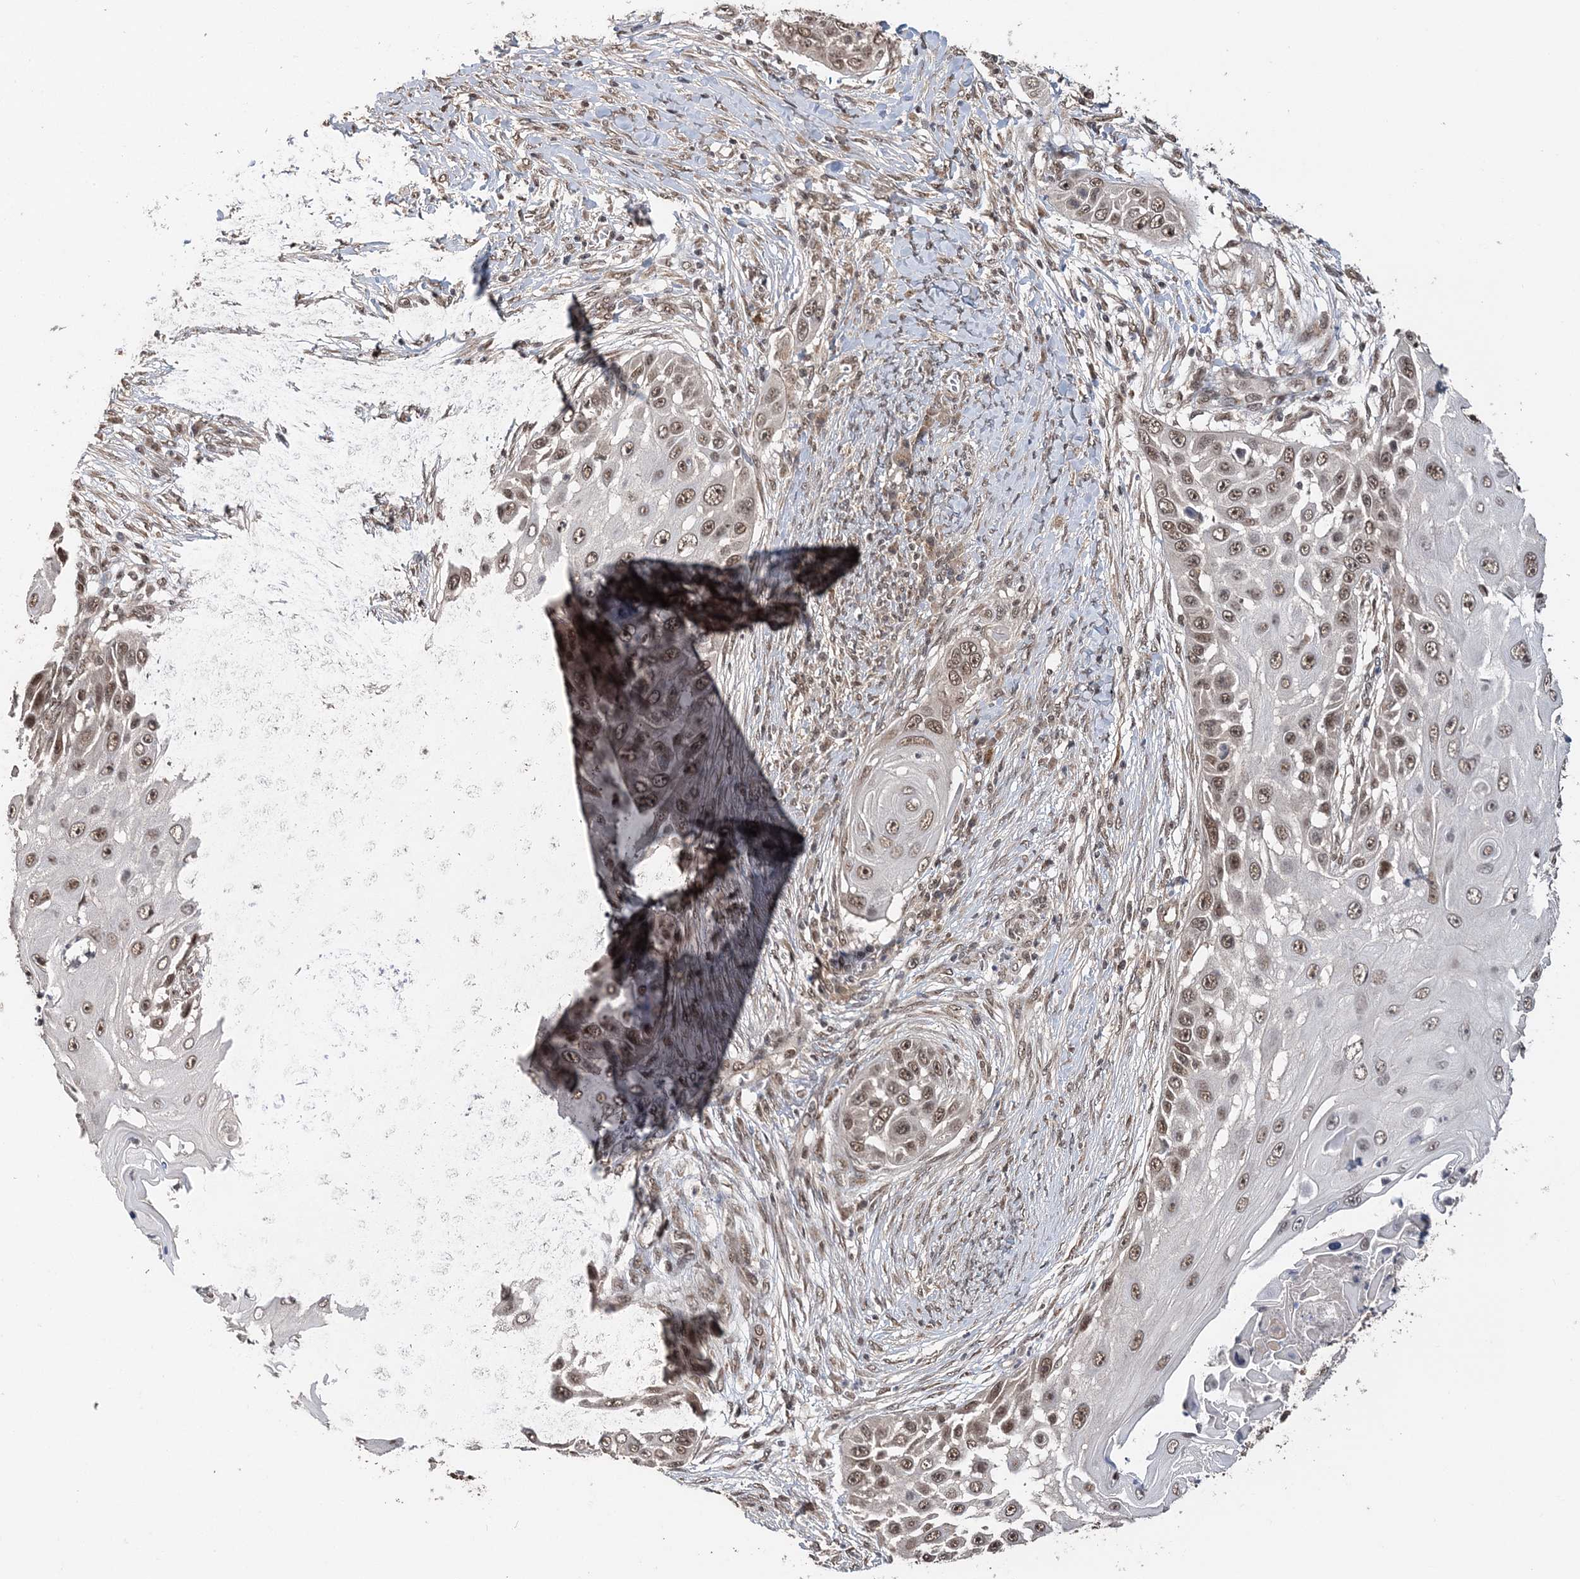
{"staining": {"intensity": "moderate", "quantity": ">75%", "location": "nuclear"}, "tissue": "skin cancer", "cell_type": "Tumor cells", "image_type": "cancer", "snomed": [{"axis": "morphology", "description": "Squamous cell carcinoma, NOS"}, {"axis": "topography", "description": "Skin"}], "caption": "IHC of skin cancer shows medium levels of moderate nuclear staining in approximately >75% of tumor cells.", "gene": "TSHZ2", "patient": {"sex": "female", "age": 44}}